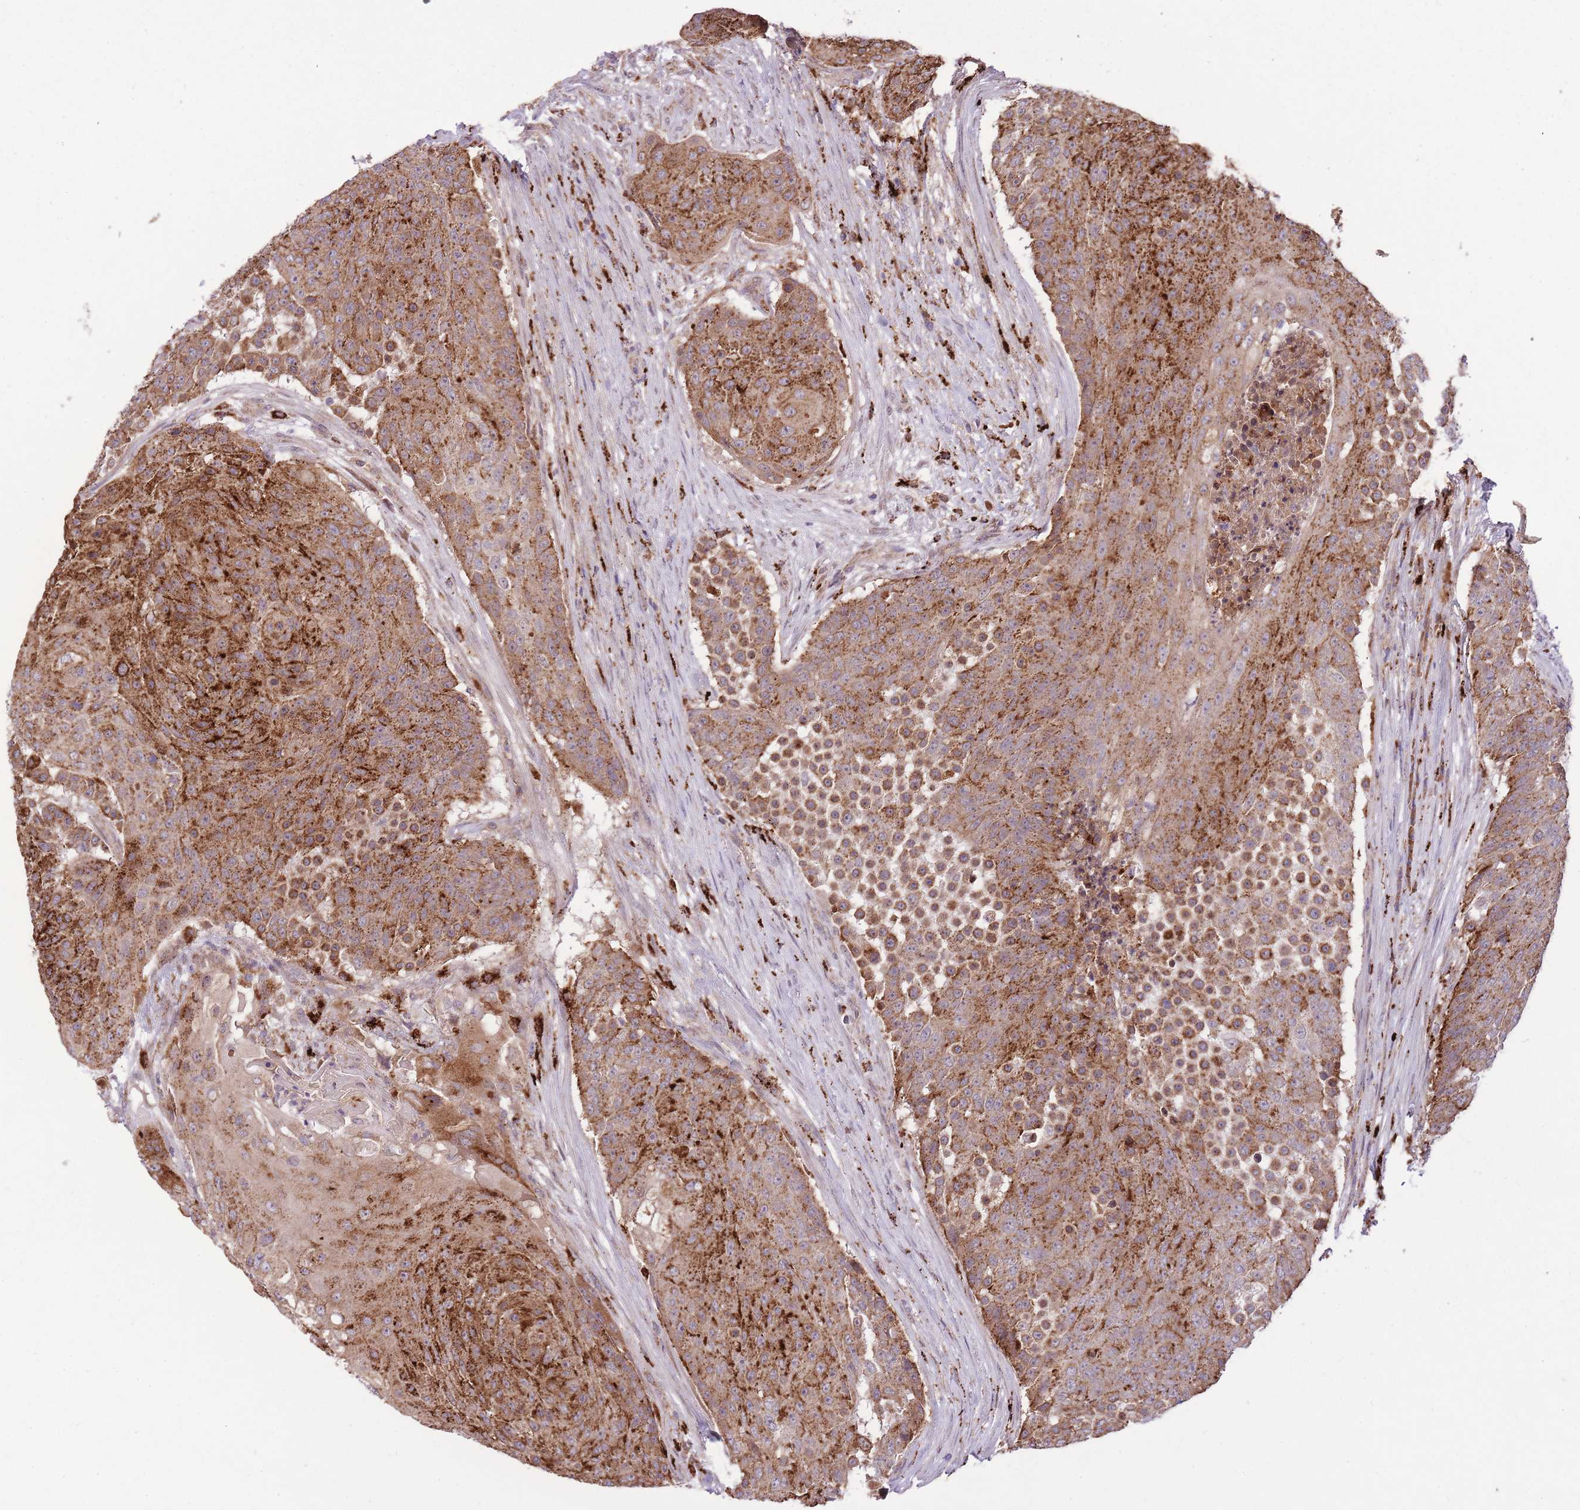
{"staining": {"intensity": "moderate", "quantity": ">75%", "location": "cytoplasmic/membranous"}, "tissue": "urothelial cancer", "cell_type": "Tumor cells", "image_type": "cancer", "snomed": [{"axis": "morphology", "description": "Urothelial carcinoma, High grade"}, {"axis": "topography", "description": "Urinary bladder"}], "caption": "Human urothelial cancer stained with a brown dye displays moderate cytoplasmic/membranous positive positivity in about >75% of tumor cells.", "gene": "POLR3F", "patient": {"sex": "female", "age": 63}}